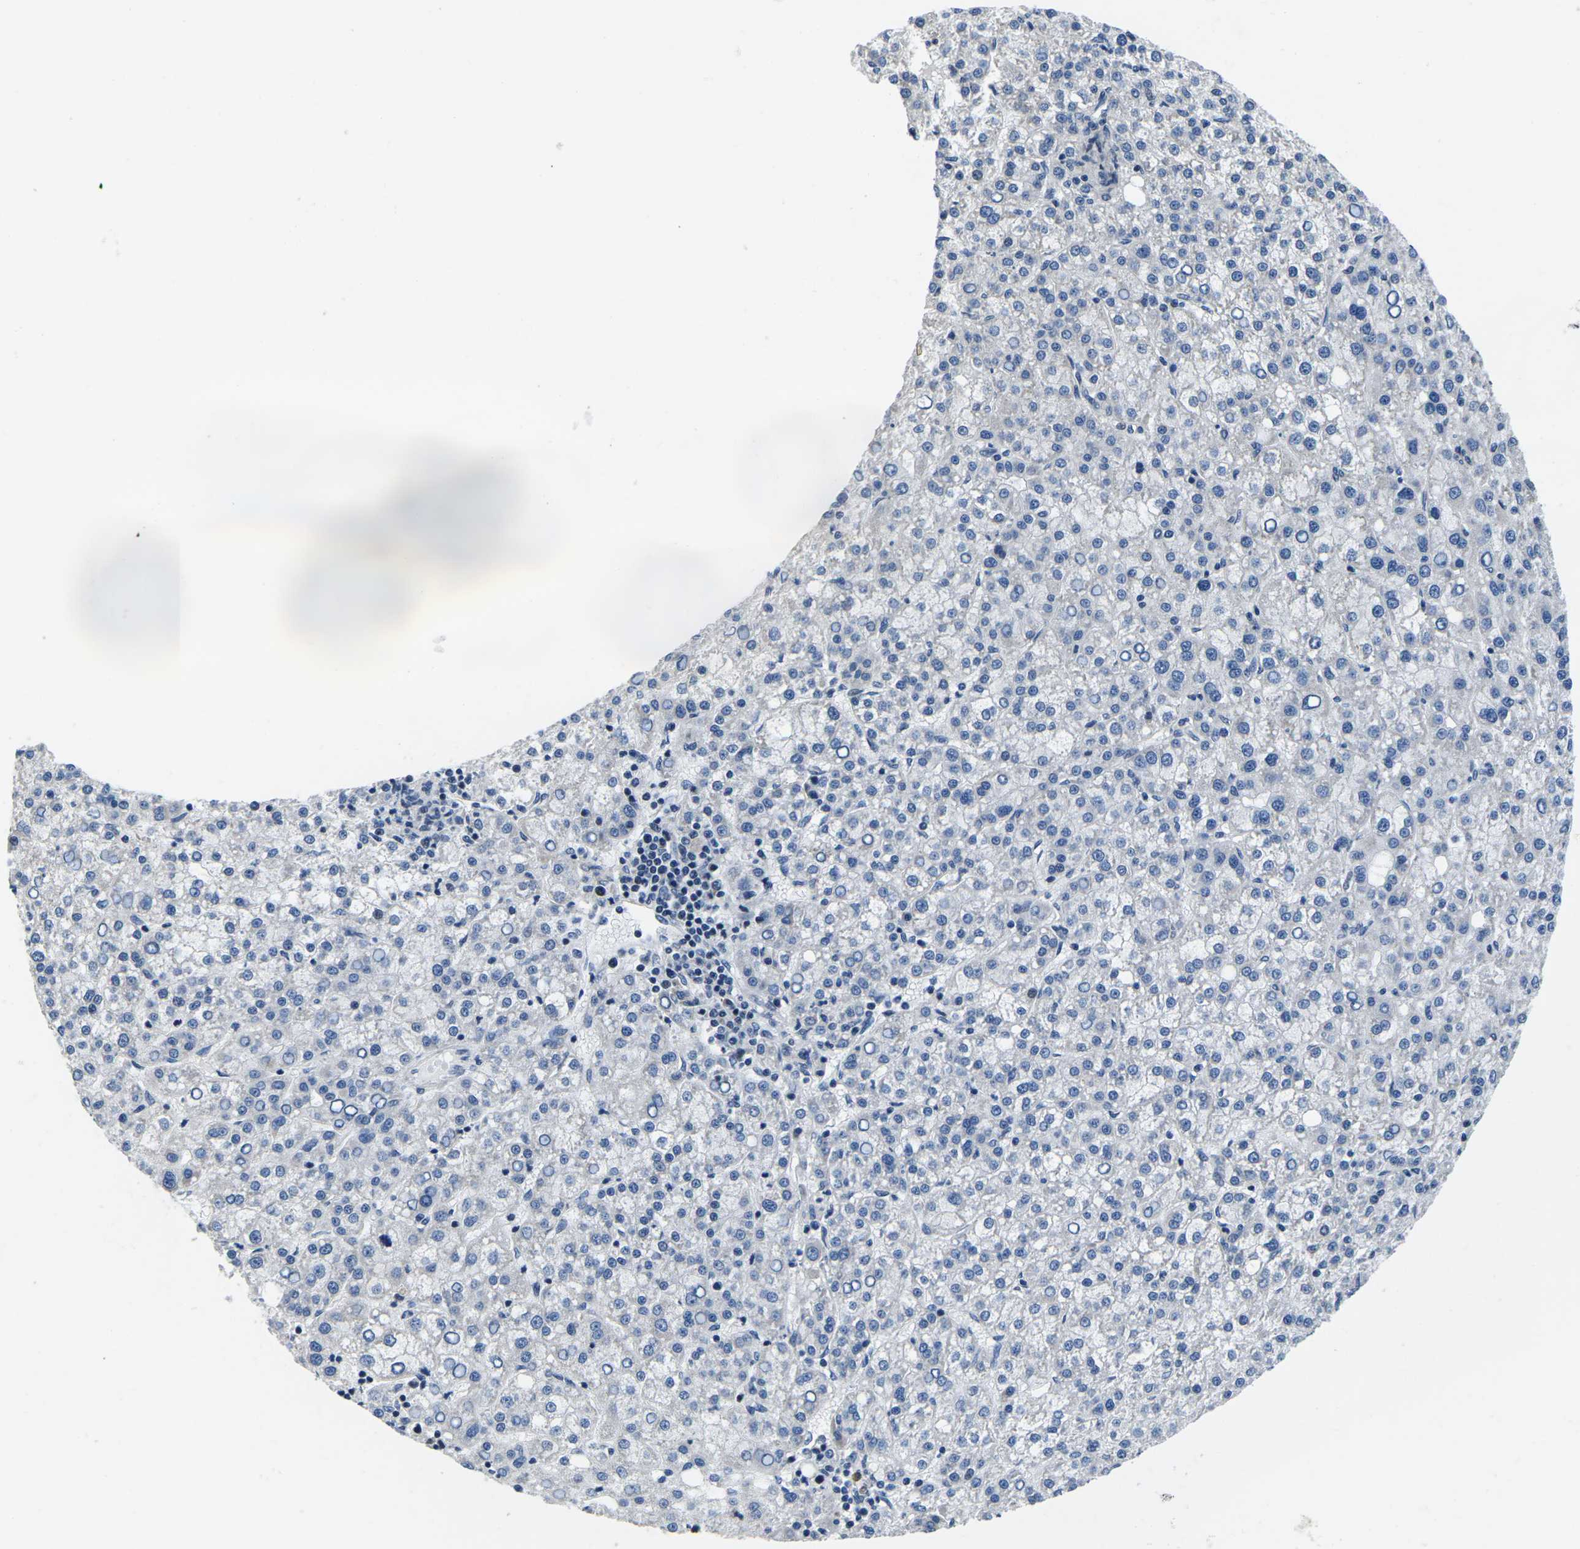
{"staining": {"intensity": "negative", "quantity": "none", "location": "none"}, "tissue": "liver cancer", "cell_type": "Tumor cells", "image_type": "cancer", "snomed": [{"axis": "morphology", "description": "Carcinoma, Hepatocellular, NOS"}, {"axis": "topography", "description": "Liver"}], "caption": "Tumor cells show no significant positivity in liver hepatocellular carcinoma.", "gene": "CDC73", "patient": {"sex": "female", "age": 58}}